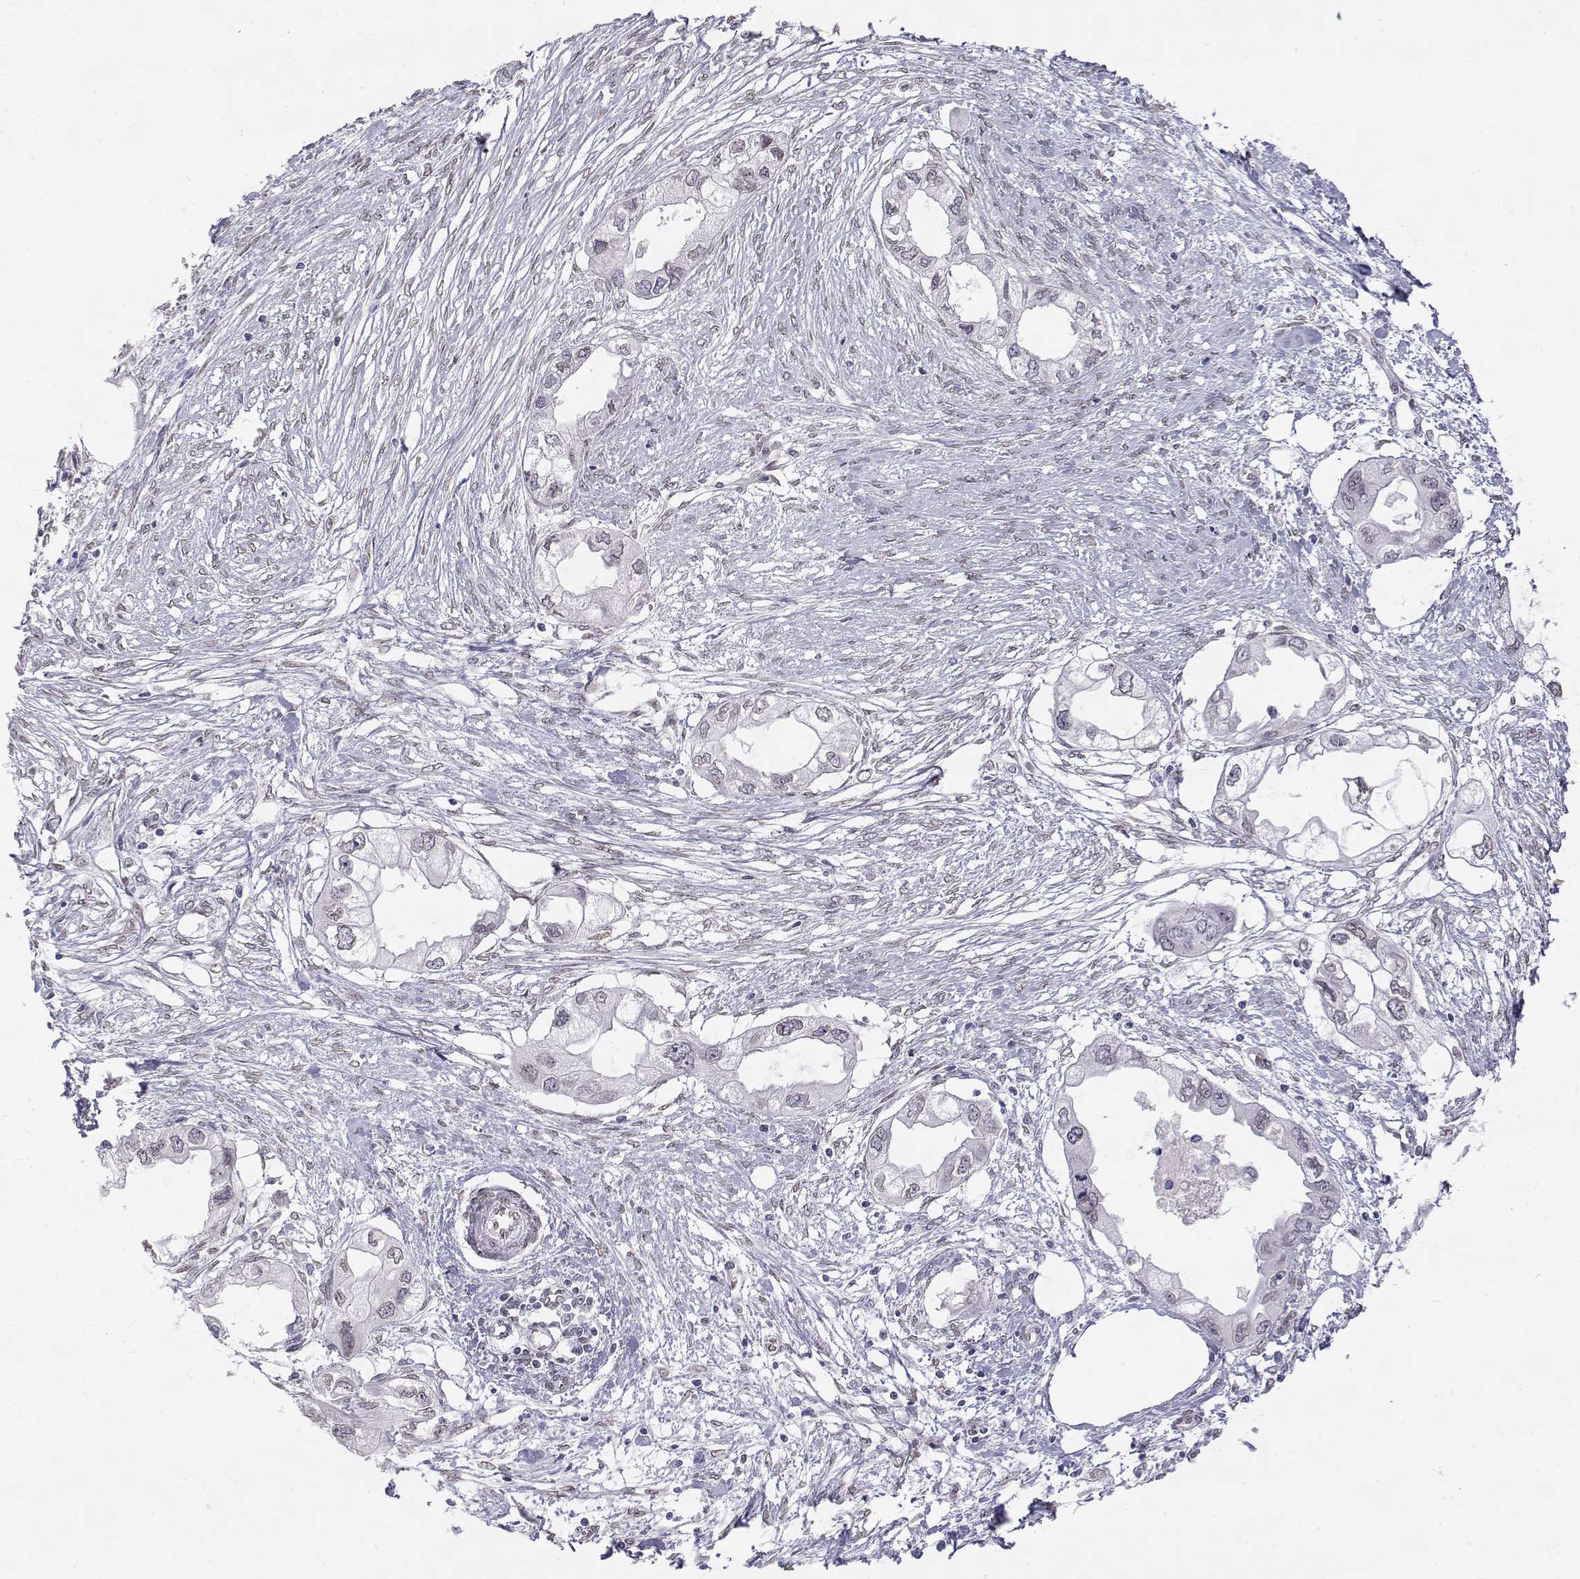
{"staining": {"intensity": "negative", "quantity": "none", "location": "none"}, "tissue": "endometrial cancer", "cell_type": "Tumor cells", "image_type": "cancer", "snomed": [{"axis": "morphology", "description": "Adenocarcinoma, NOS"}, {"axis": "morphology", "description": "Adenocarcinoma, metastatic, NOS"}, {"axis": "topography", "description": "Adipose tissue"}, {"axis": "topography", "description": "Endometrium"}], "caption": "Histopathology image shows no protein staining in tumor cells of metastatic adenocarcinoma (endometrial) tissue.", "gene": "ZNF532", "patient": {"sex": "female", "age": 67}}